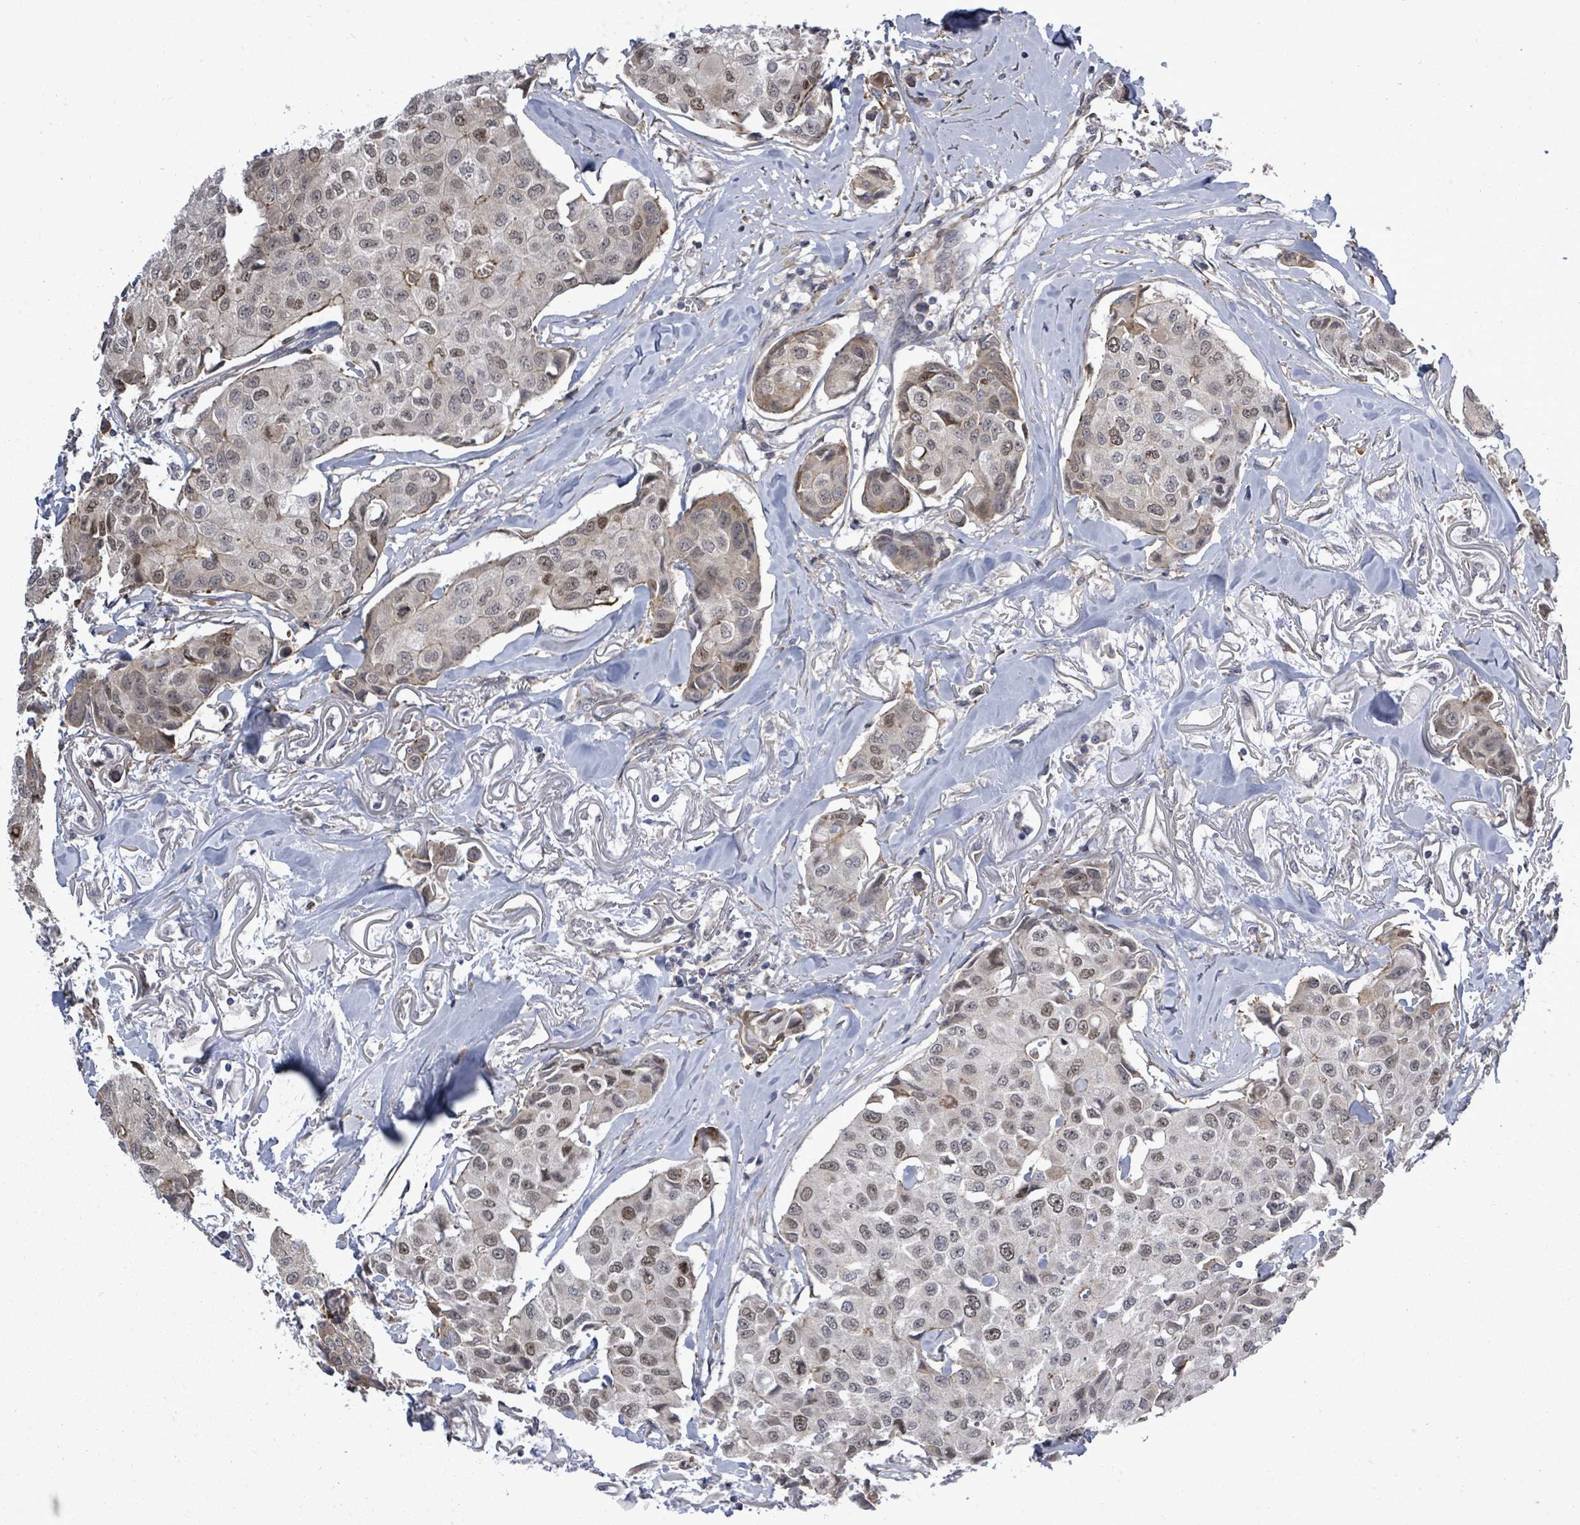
{"staining": {"intensity": "weak", "quantity": "25%-75%", "location": "nuclear"}, "tissue": "breast cancer", "cell_type": "Tumor cells", "image_type": "cancer", "snomed": [{"axis": "morphology", "description": "Duct carcinoma"}, {"axis": "topography", "description": "Breast"}], "caption": "Human breast cancer (intraductal carcinoma) stained with a brown dye exhibits weak nuclear positive positivity in approximately 25%-75% of tumor cells.", "gene": "PAPSS1", "patient": {"sex": "female", "age": 80}}